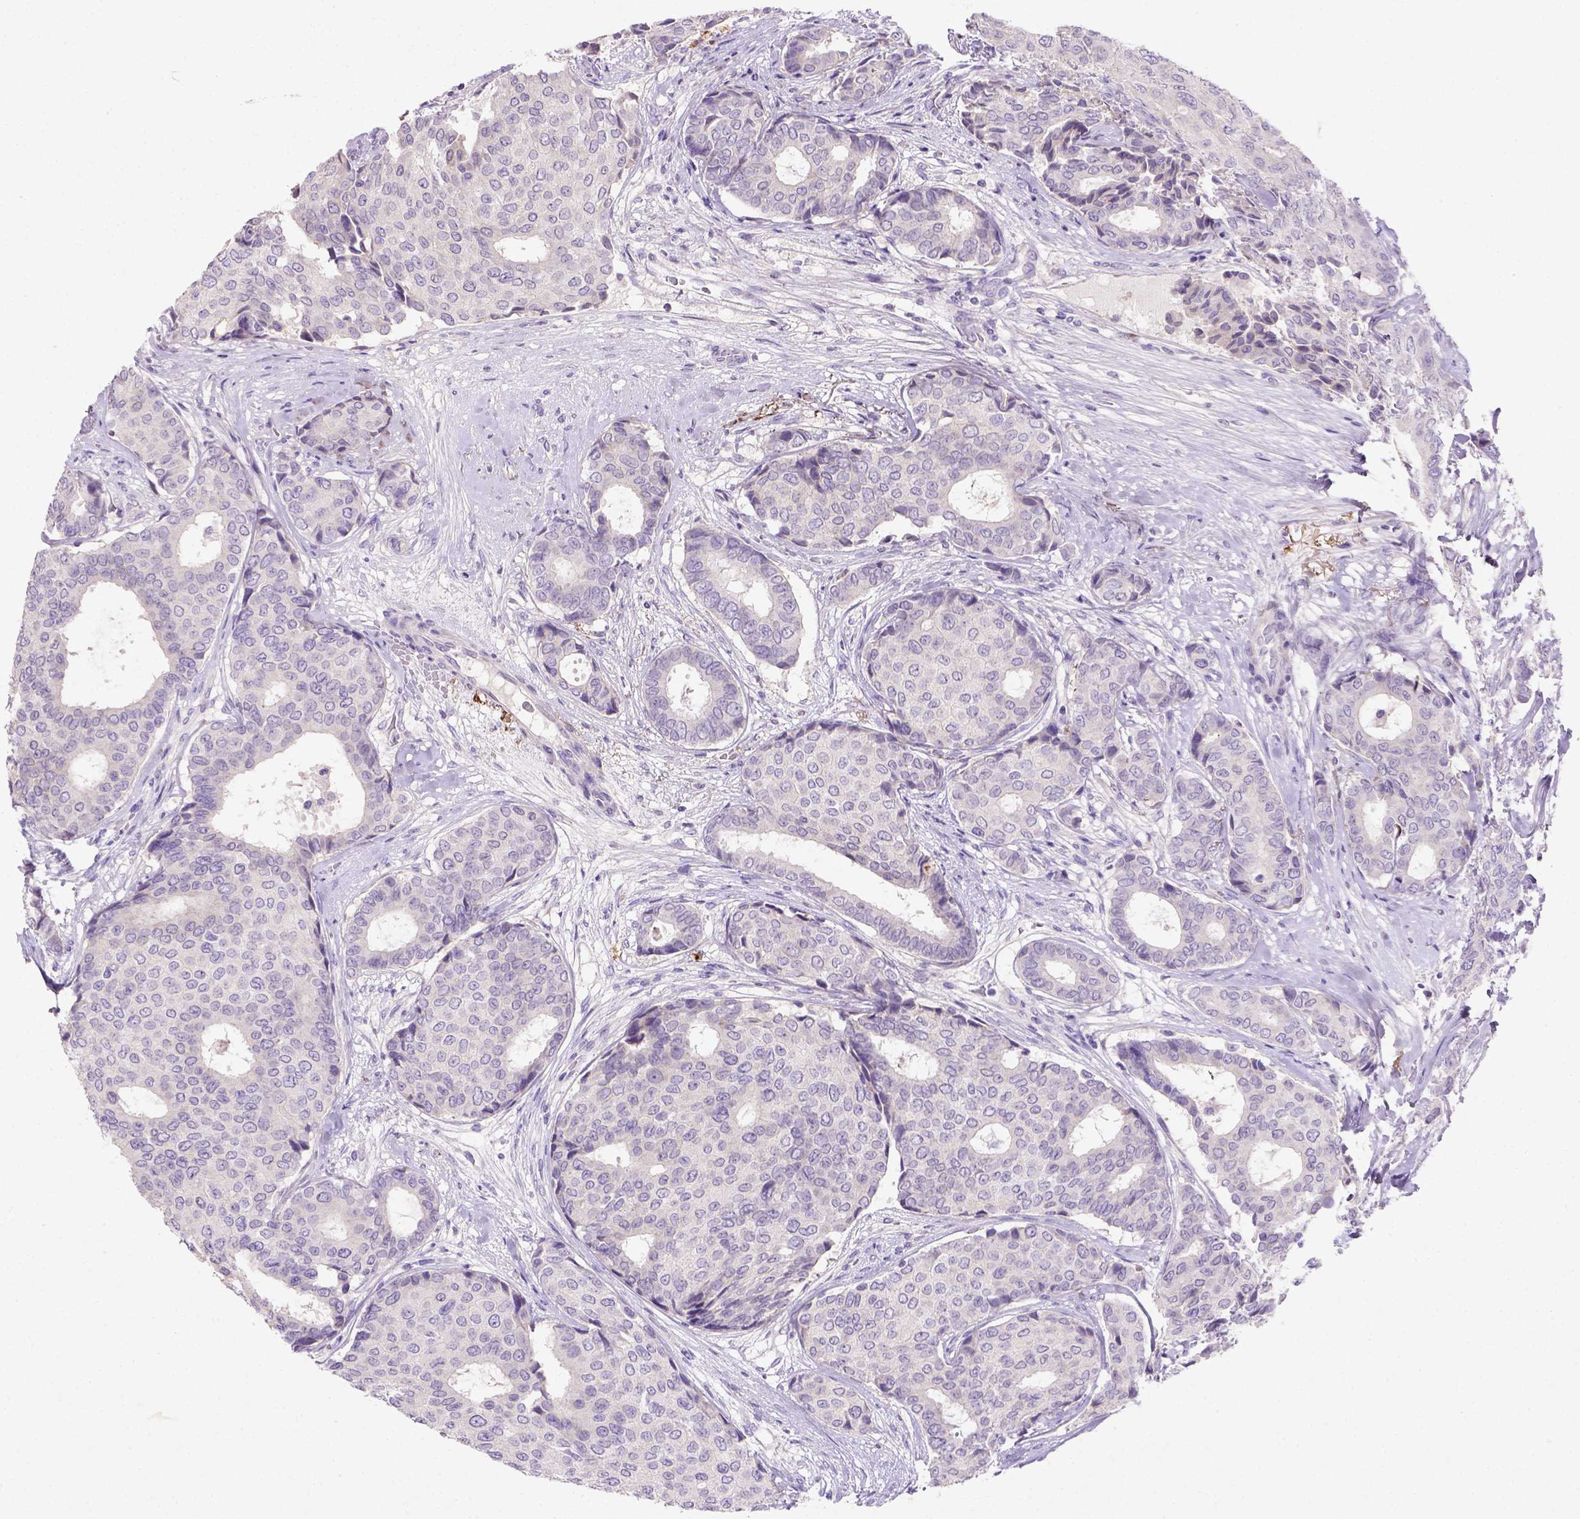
{"staining": {"intensity": "negative", "quantity": "none", "location": "none"}, "tissue": "breast cancer", "cell_type": "Tumor cells", "image_type": "cancer", "snomed": [{"axis": "morphology", "description": "Duct carcinoma"}, {"axis": "topography", "description": "Breast"}], "caption": "Immunohistochemistry of human breast cancer (intraductal carcinoma) demonstrates no staining in tumor cells.", "gene": "NUDT2", "patient": {"sex": "female", "age": 75}}